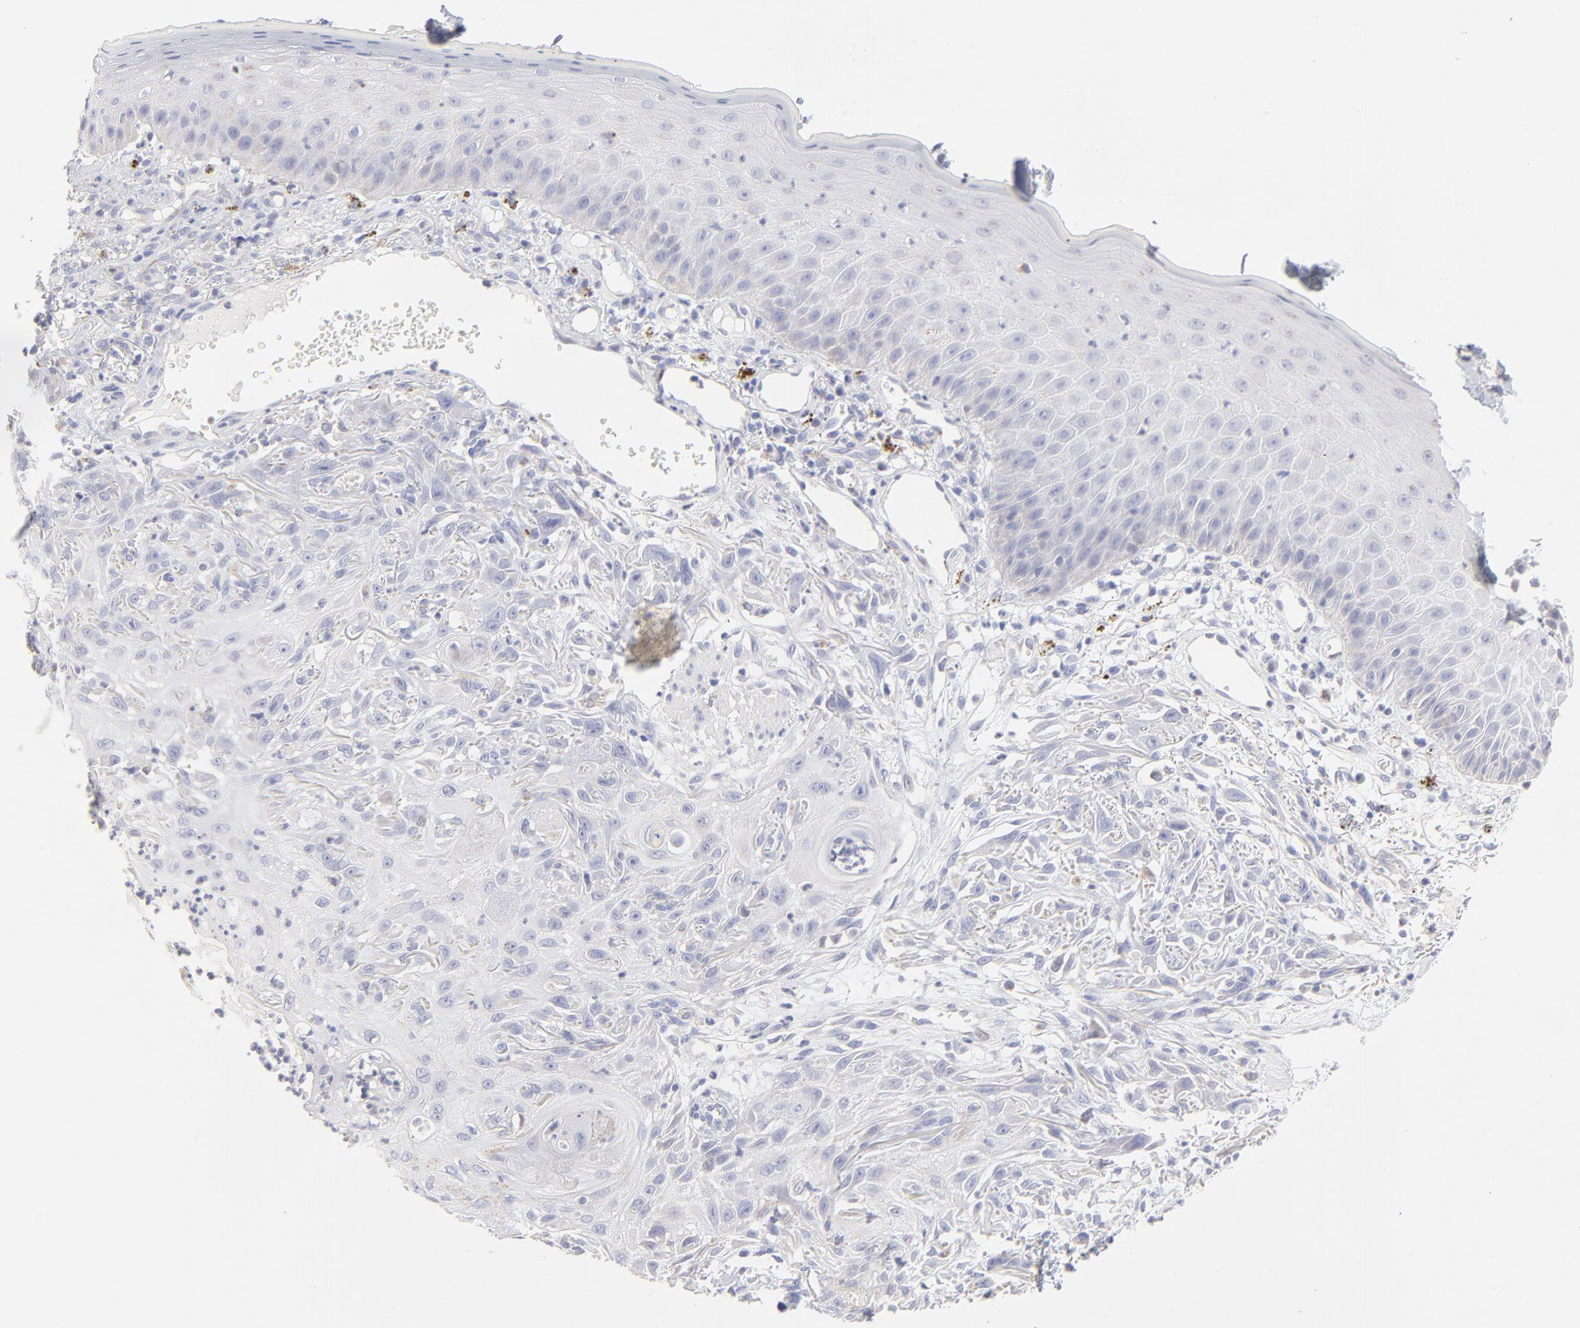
{"staining": {"intensity": "negative", "quantity": "none", "location": "none"}, "tissue": "skin cancer", "cell_type": "Tumor cells", "image_type": "cancer", "snomed": [{"axis": "morphology", "description": "Squamous cell carcinoma, NOS"}, {"axis": "topography", "description": "Skin"}], "caption": "Tumor cells are negative for protein expression in human skin squamous cell carcinoma.", "gene": "TST", "patient": {"sex": "female", "age": 59}}